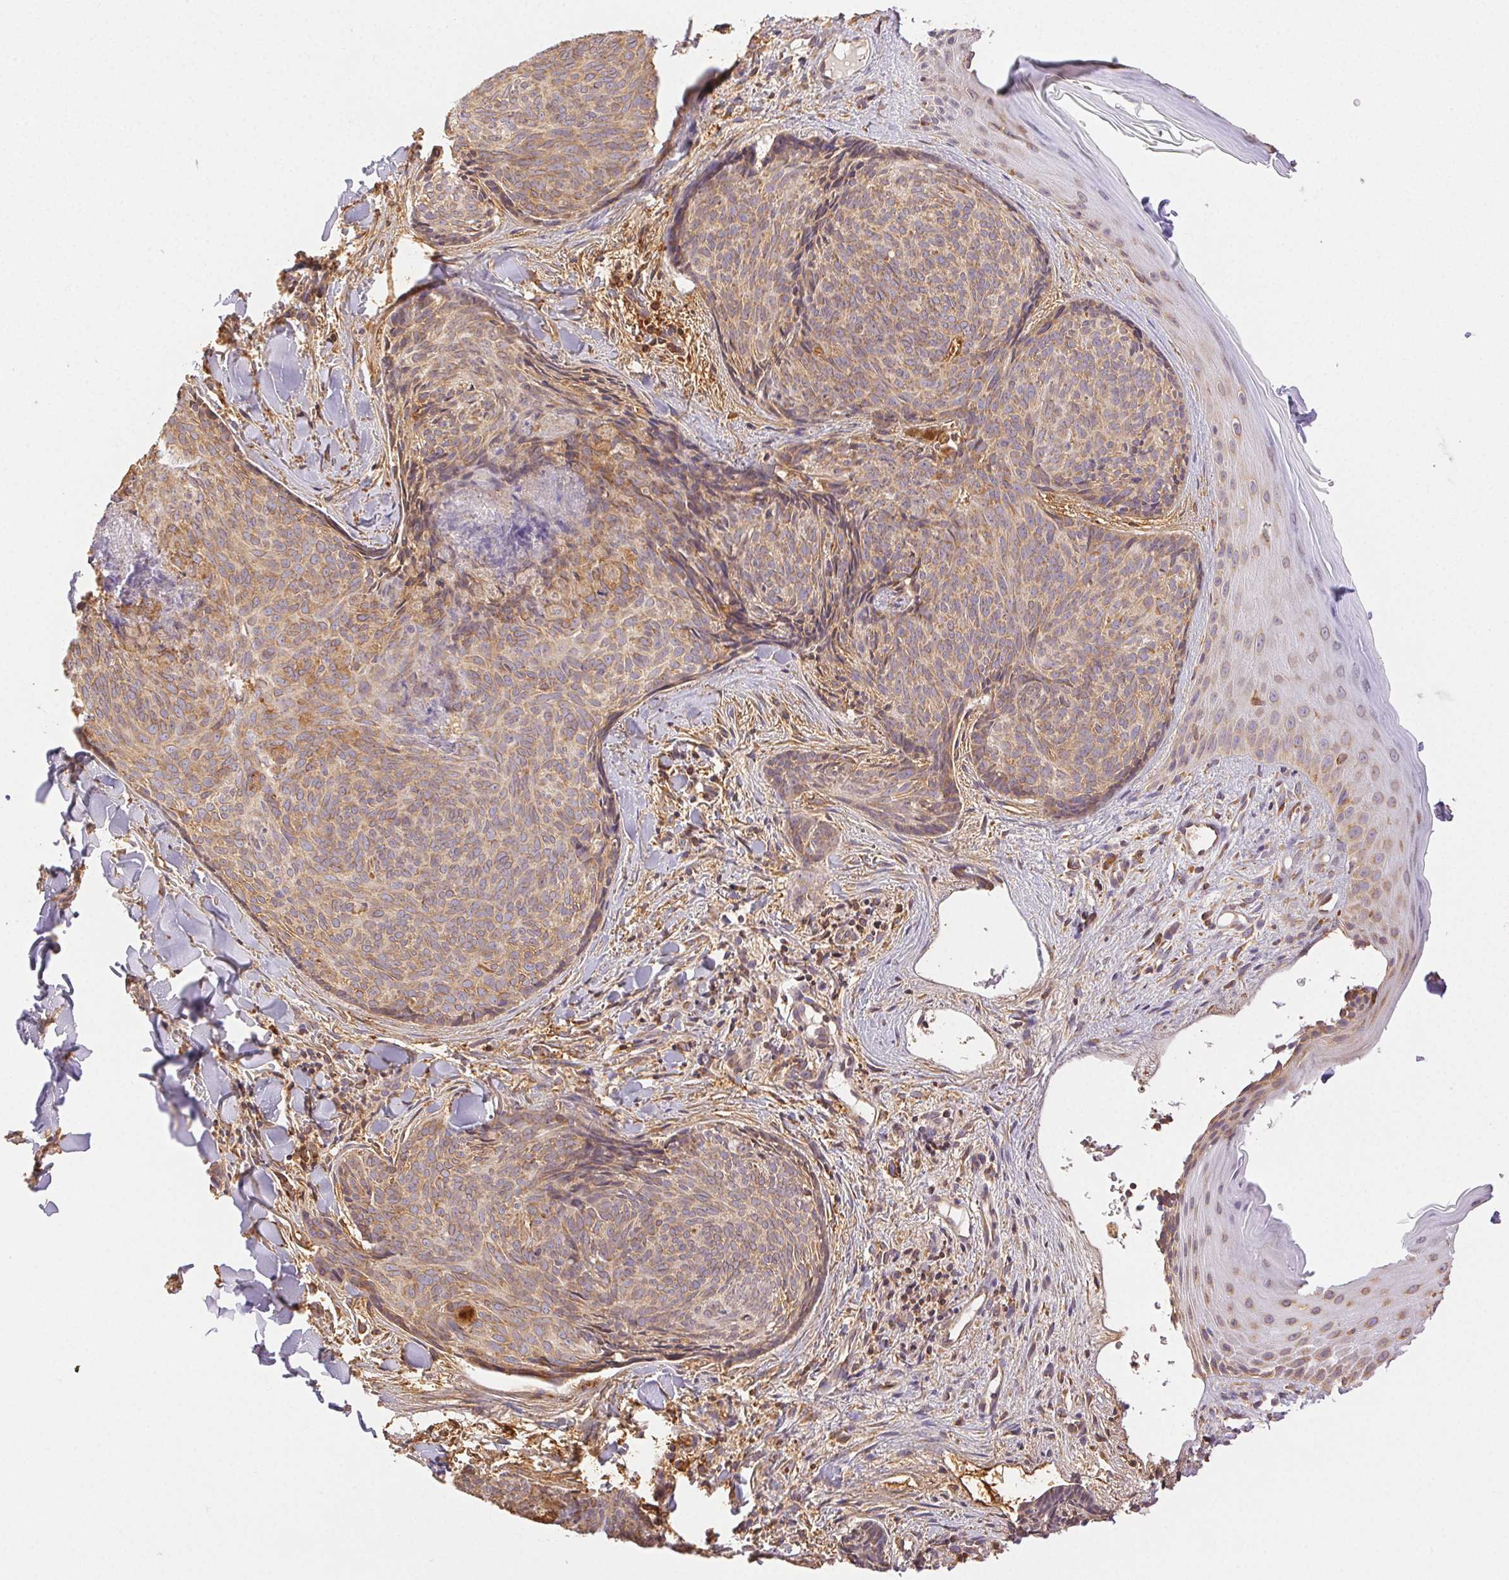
{"staining": {"intensity": "weak", "quantity": ">75%", "location": "cytoplasmic/membranous"}, "tissue": "skin cancer", "cell_type": "Tumor cells", "image_type": "cancer", "snomed": [{"axis": "morphology", "description": "Basal cell carcinoma"}, {"axis": "topography", "description": "Skin"}], "caption": "Skin cancer stained with DAB IHC demonstrates low levels of weak cytoplasmic/membranous staining in about >75% of tumor cells.", "gene": "ENTREP1", "patient": {"sex": "female", "age": 82}}